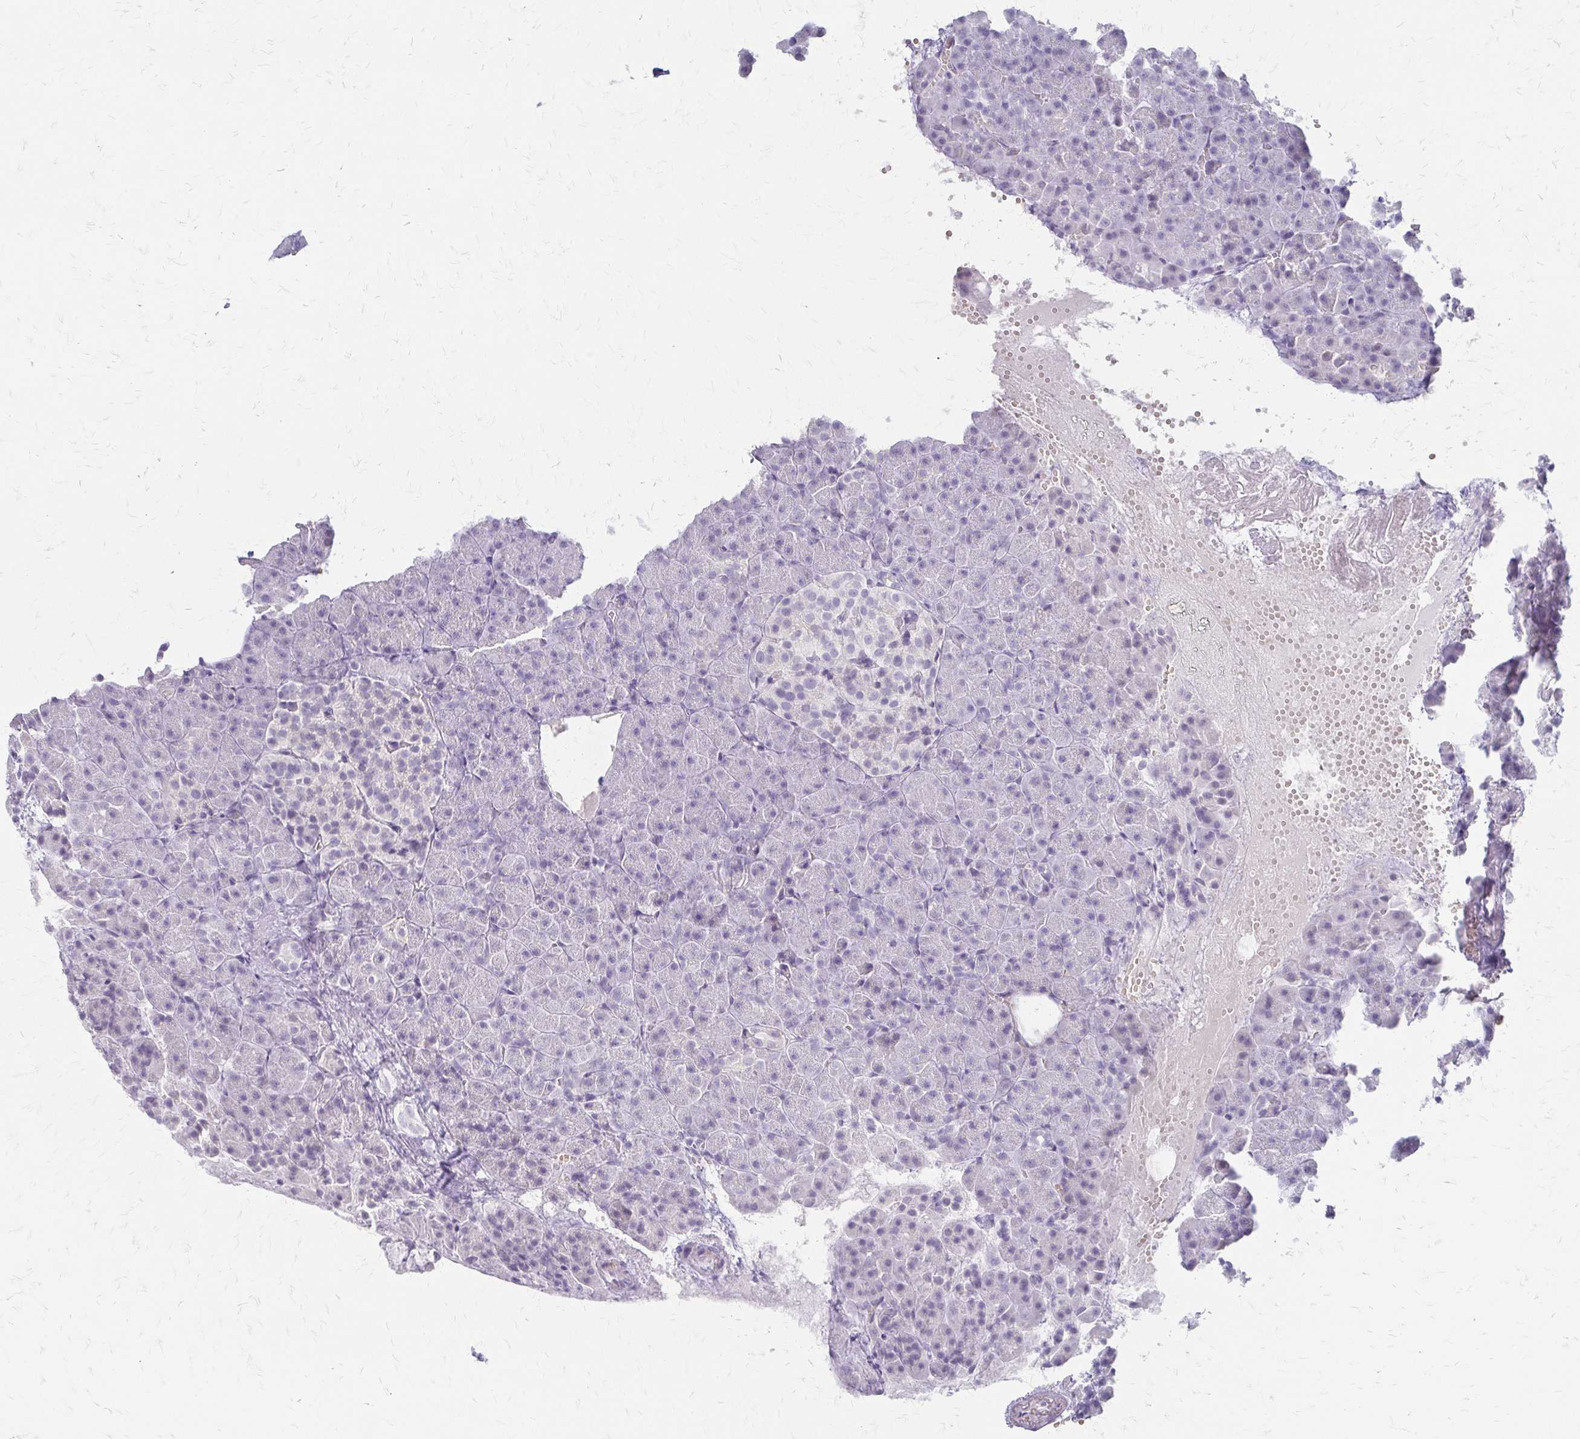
{"staining": {"intensity": "negative", "quantity": "none", "location": "none"}, "tissue": "pancreas", "cell_type": "Exocrine glandular cells", "image_type": "normal", "snomed": [{"axis": "morphology", "description": "Normal tissue, NOS"}, {"axis": "topography", "description": "Pancreas"}], "caption": "An immunohistochemistry image of unremarkable pancreas is shown. There is no staining in exocrine glandular cells of pancreas.", "gene": "ACP5", "patient": {"sex": "female", "age": 74}}